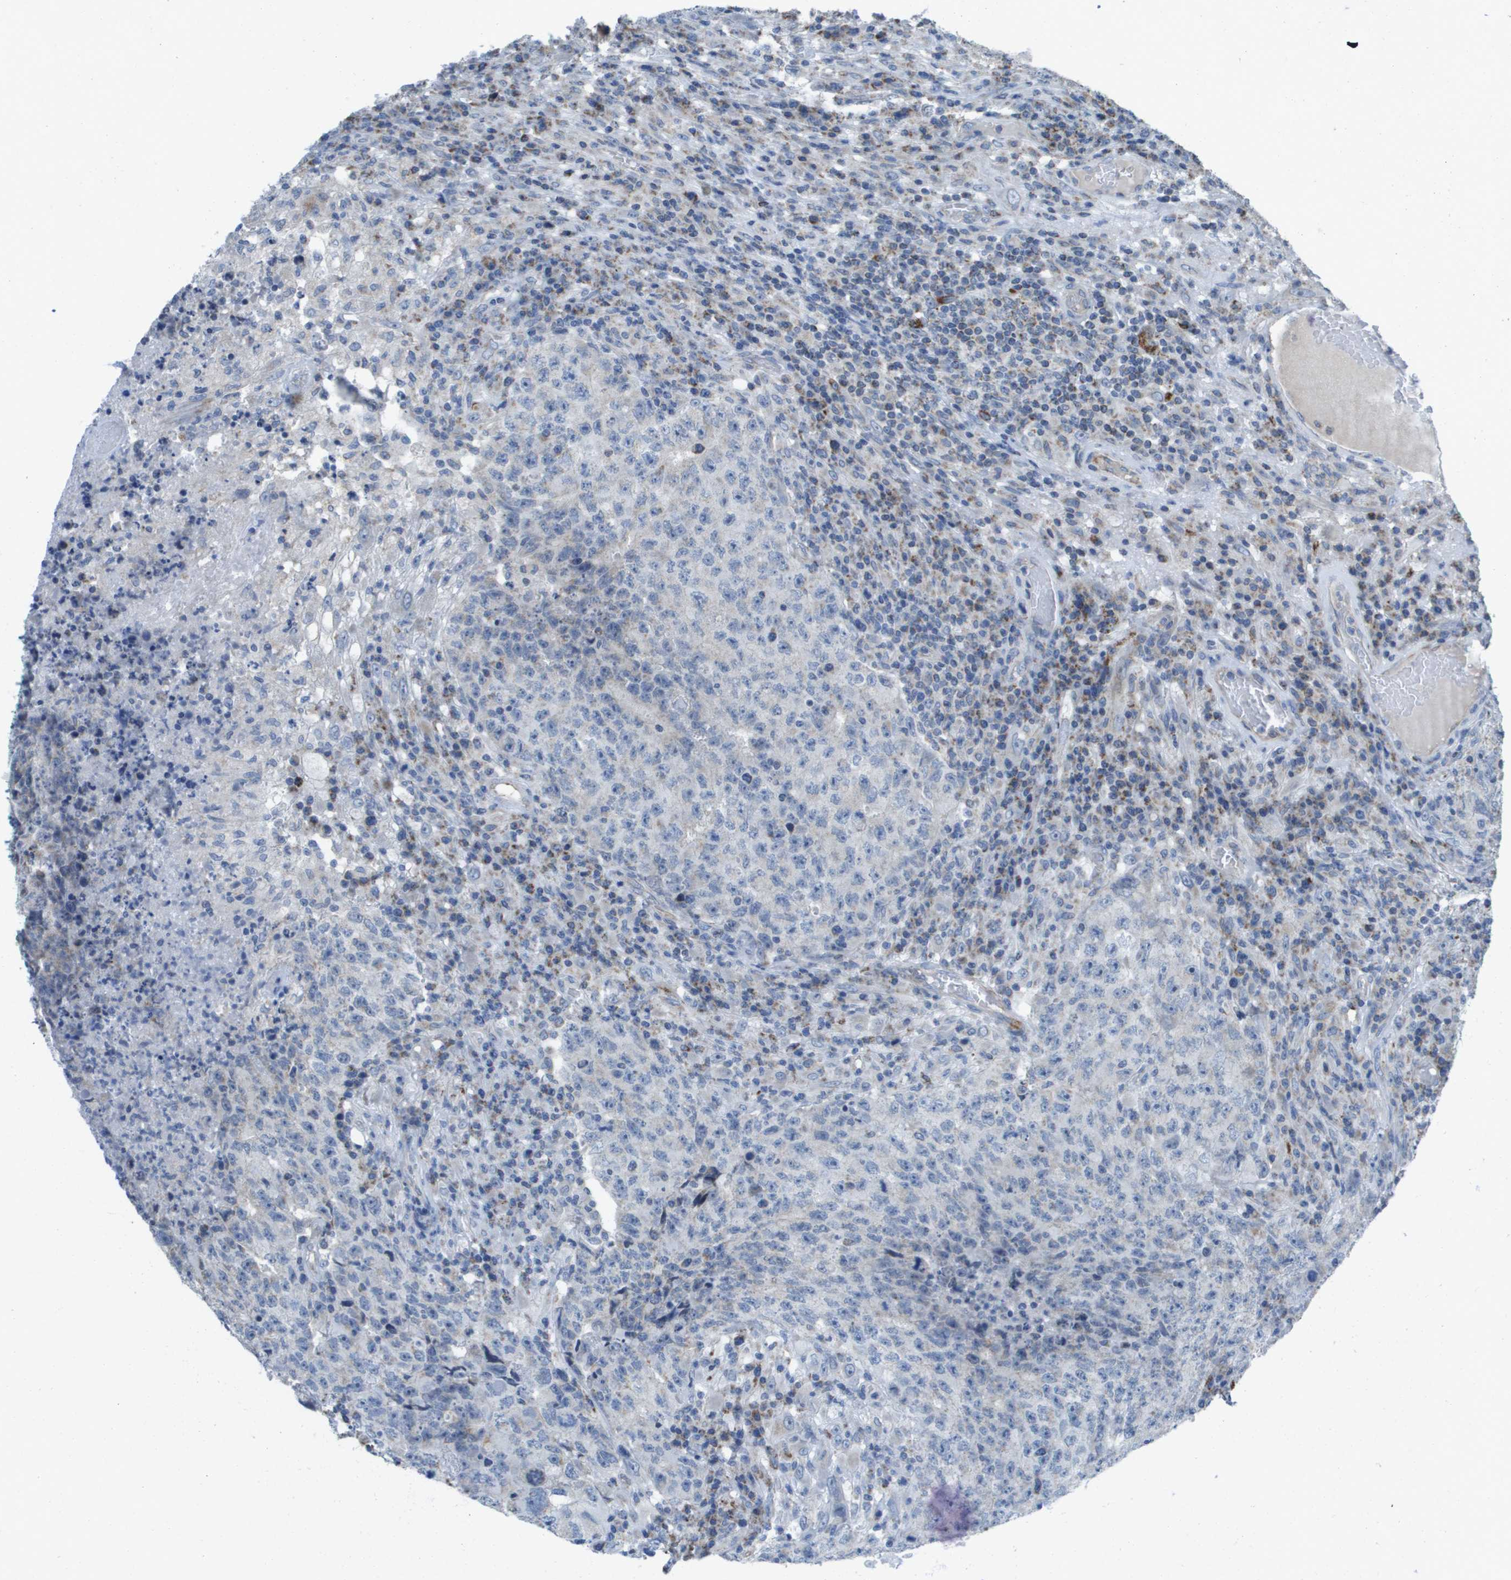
{"staining": {"intensity": "negative", "quantity": "none", "location": "none"}, "tissue": "testis cancer", "cell_type": "Tumor cells", "image_type": "cancer", "snomed": [{"axis": "morphology", "description": "Necrosis, NOS"}, {"axis": "morphology", "description": "Carcinoma, Embryonal, NOS"}, {"axis": "topography", "description": "Testis"}], "caption": "Testis cancer was stained to show a protein in brown. There is no significant positivity in tumor cells.", "gene": "TMEM223", "patient": {"sex": "male", "age": 19}}